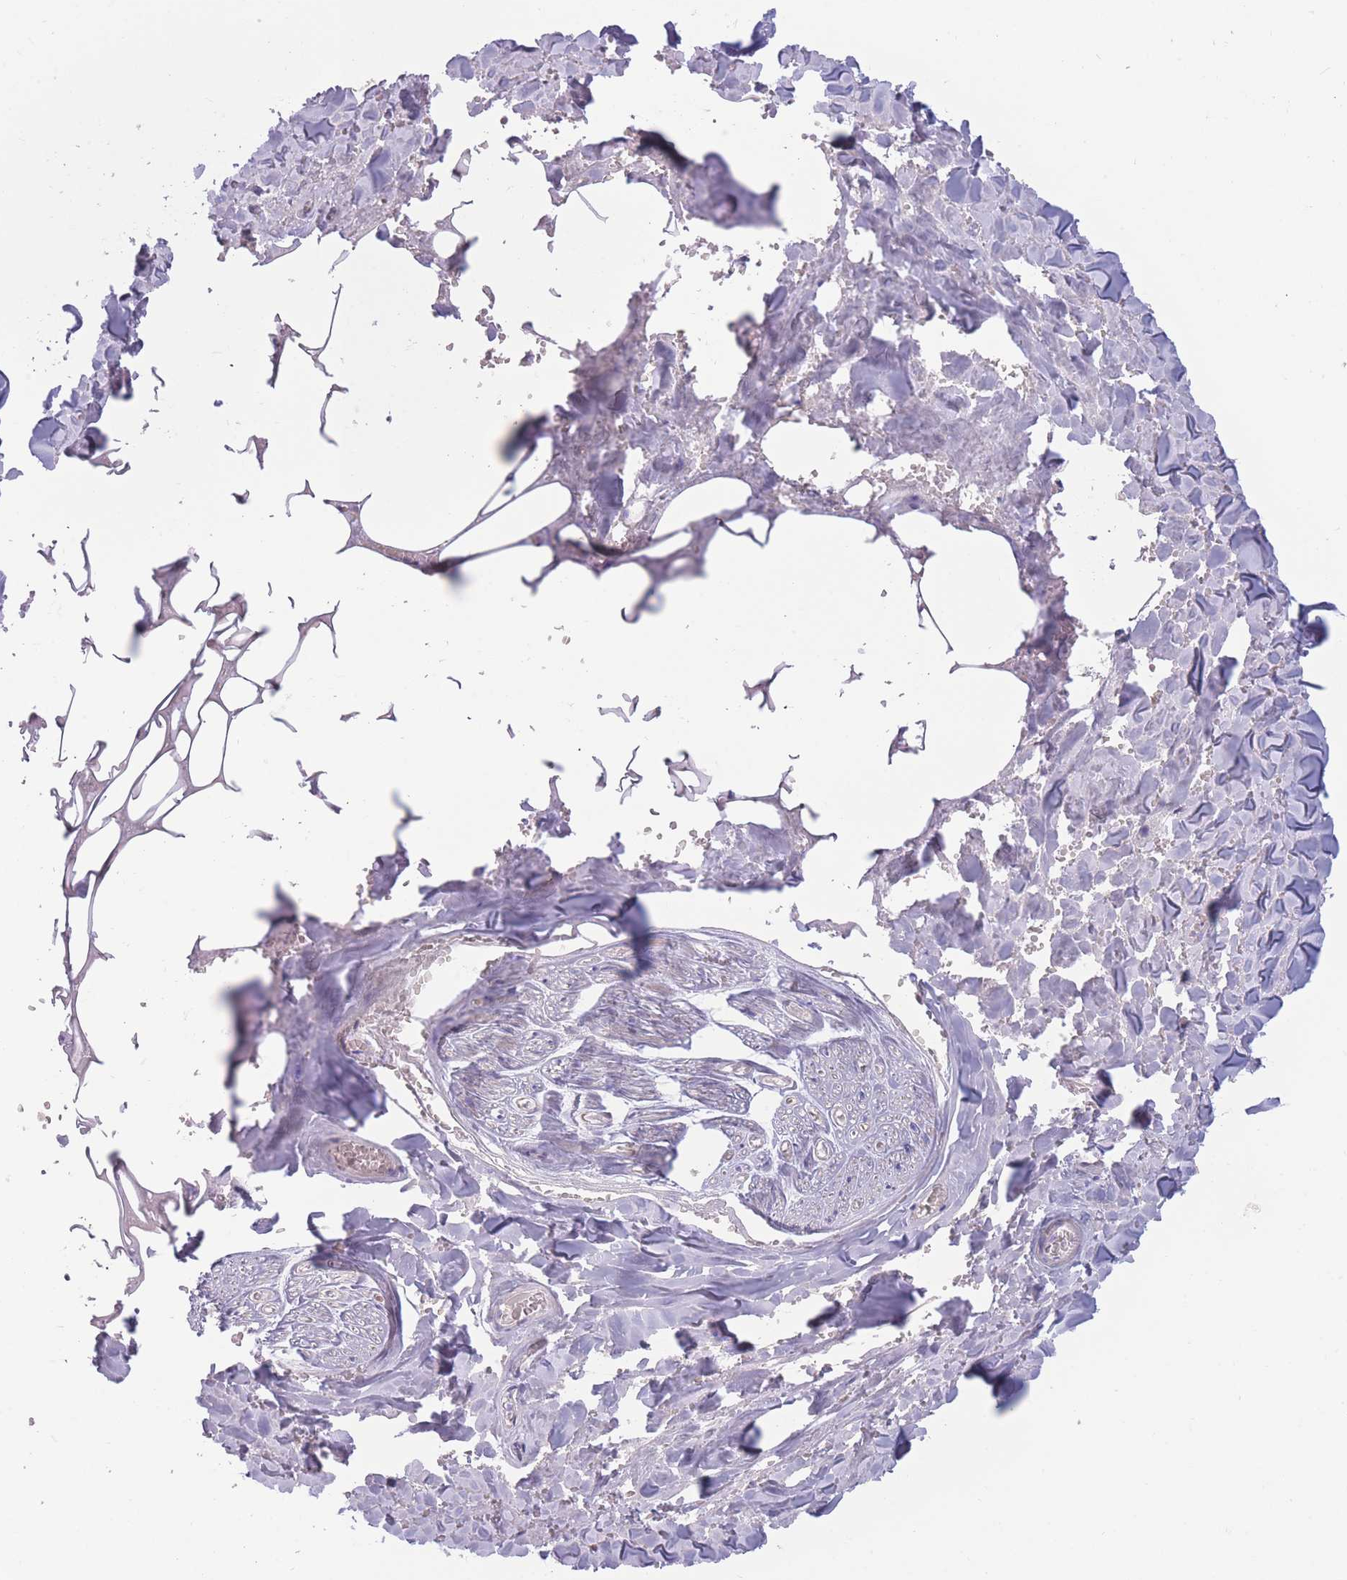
{"staining": {"intensity": "negative", "quantity": "none", "location": "none"}, "tissue": "adipose tissue", "cell_type": "Adipocytes", "image_type": "normal", "snomed": [{"axis": "morphology", "description": "Normal tissue, NOS"}, {"axis": "topography", "description": "Salivary gland"}, {"axis": "topography", "description": "Peripheral nerve tissue"}], "caption": "Immunohistochemical staining of unremarkable adipose tissue demonstrates no significant expression in adipocytes.", "gene": "PDE4A", "patient": {"sex": "male", "age": 38}}